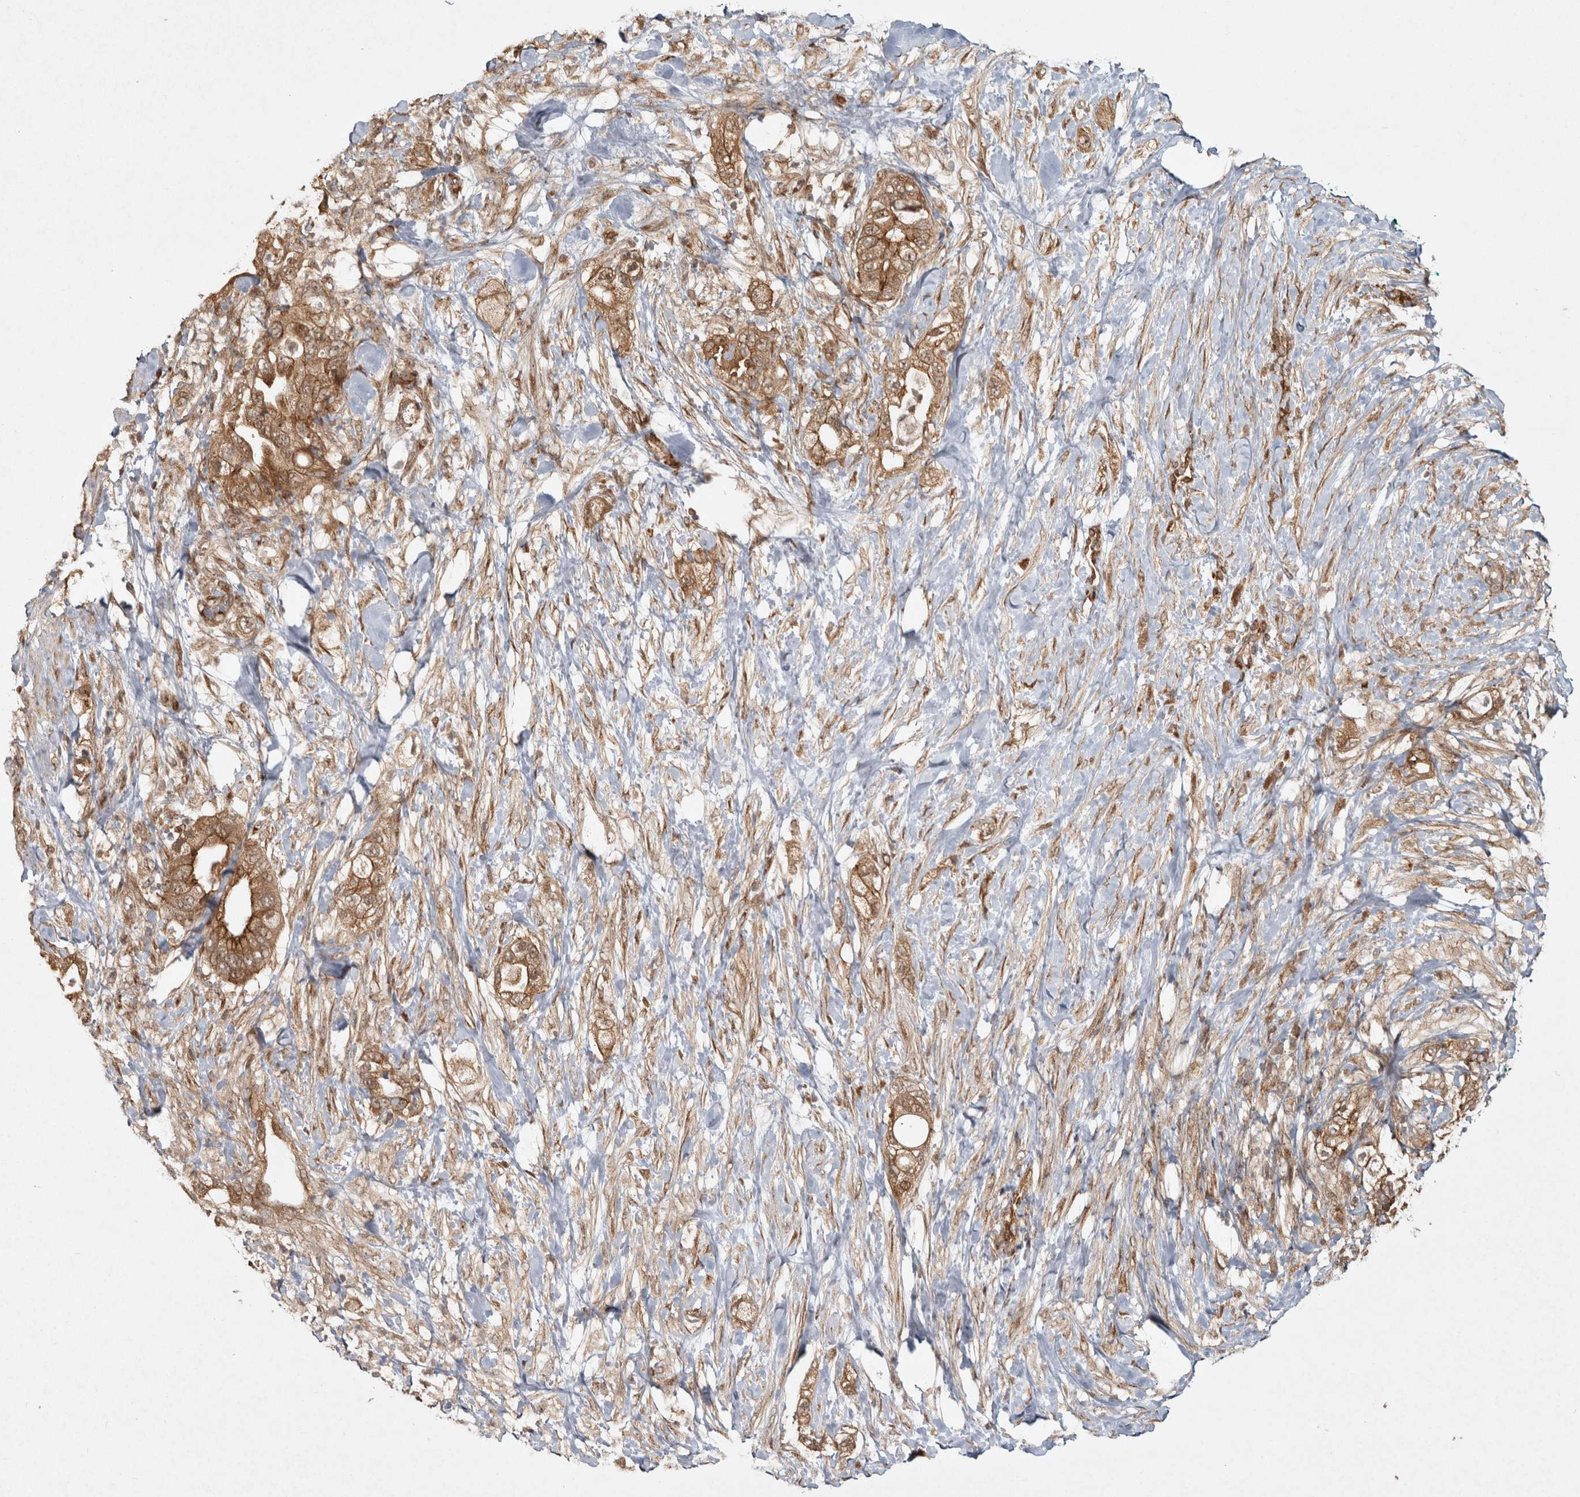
{"staining": {"intensity": "strong", "quantity": ">75%", "location": "cytoplasmic/membranous"}, "tissue": "pancreatic cancer", "cell_type": "Tumor cells", "image_type": "cancer", "snomed": [{"axis": "morphology", "description": "Adenocarcinoma, NOS"}, {"axis": "topography", "description": "Pancreas"}], "caption": "Tumor cells display high levels of strong cytoplasmic/membranous staining in approximately >75% of cells in human pancreatic cancer (adenocarcinoma).", "gene": "CAMSAP2", "patient": {"sex": "male", "age": 53}}